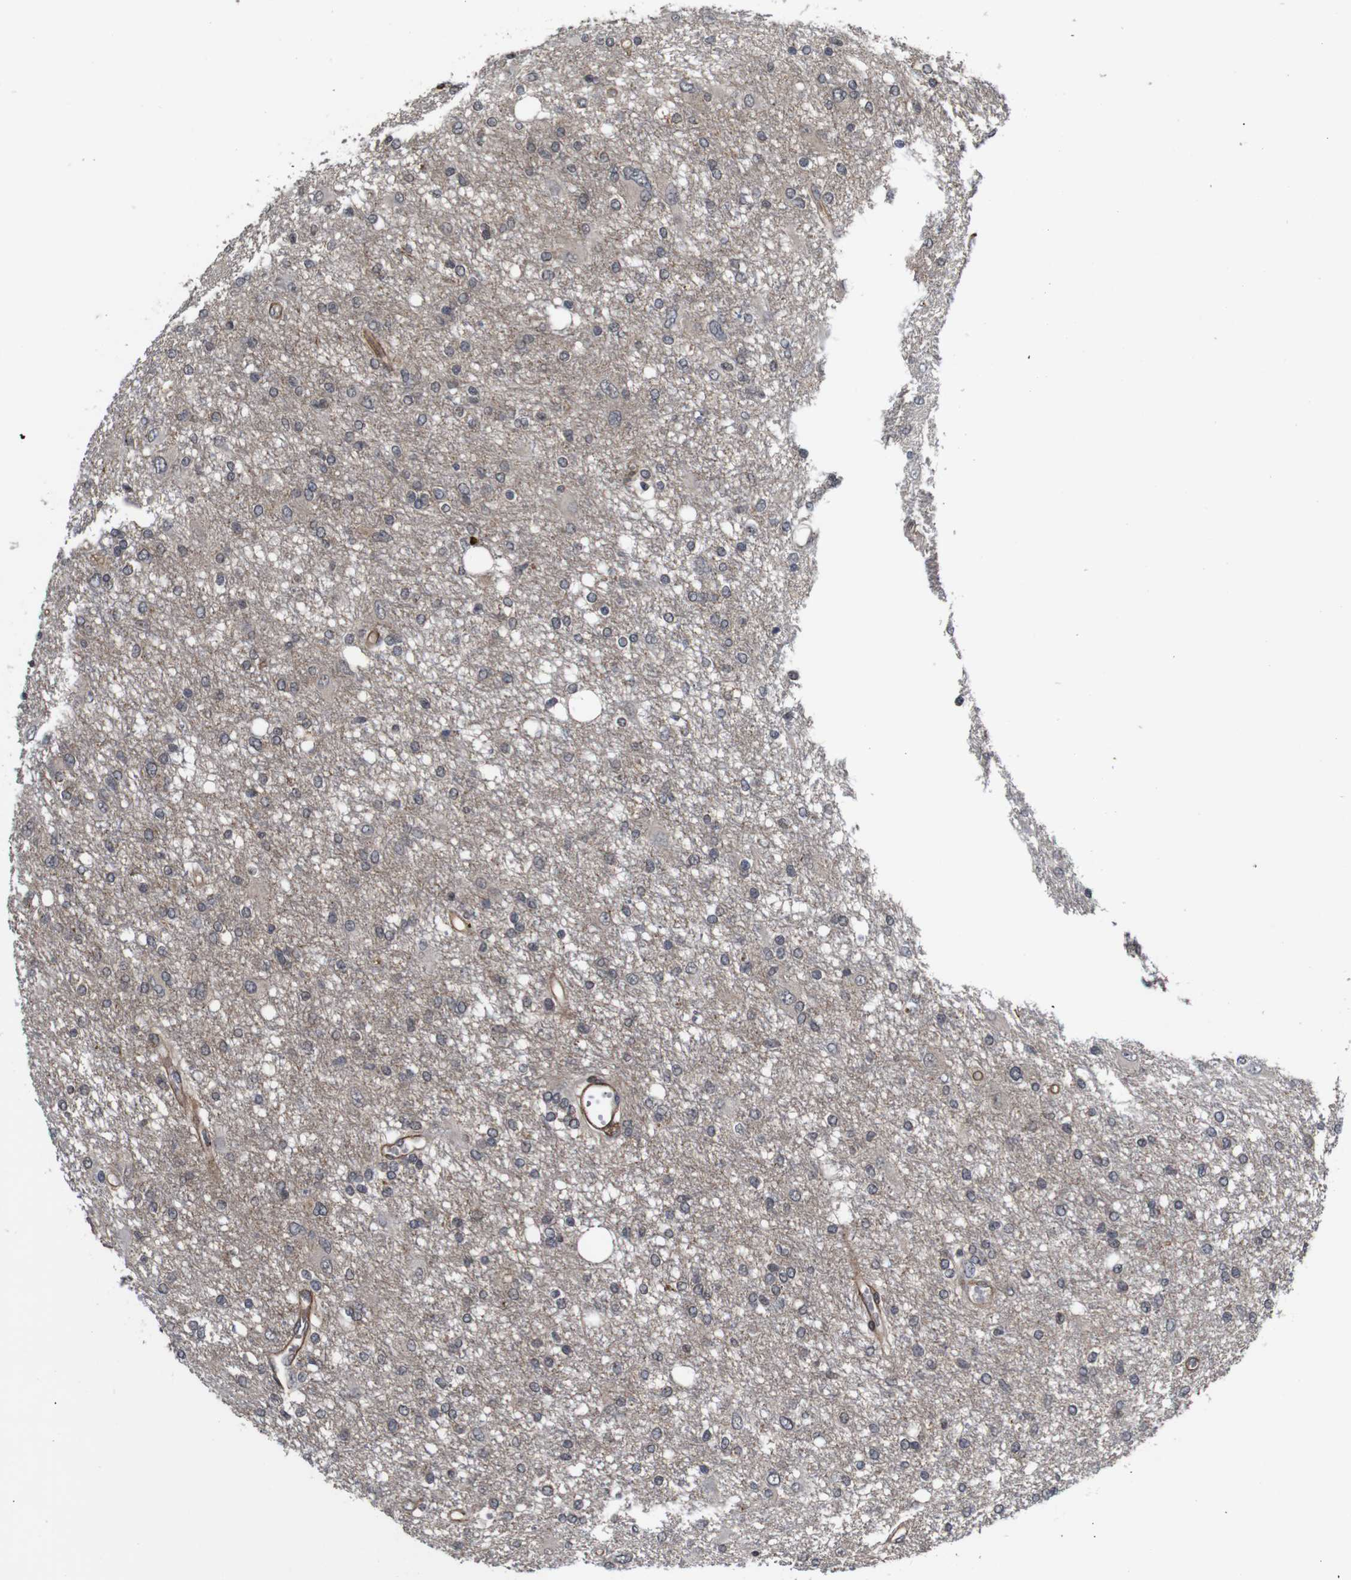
{"staining": {"intensity": "weak", "quantity": "25%-75%", "location": "cytoplasmic/membranous"}, "tissue": "glioma", "cell_type": "Tumor cells", "image_type": "cancer", "snomed": [{"axis": "morphology", "description": "Glioma, malignant, High grade"}, {"axis": "topography", "description": "Brain"}], "caption": "A histopathology image showing weak cytoplasmic/membranous staining in about 25%-75% of tumor cells in glioma, as visualized by brown immunohistochemical staining.", "gene": "NANOS1", "patient": {"sex": "female", "age": 59}}